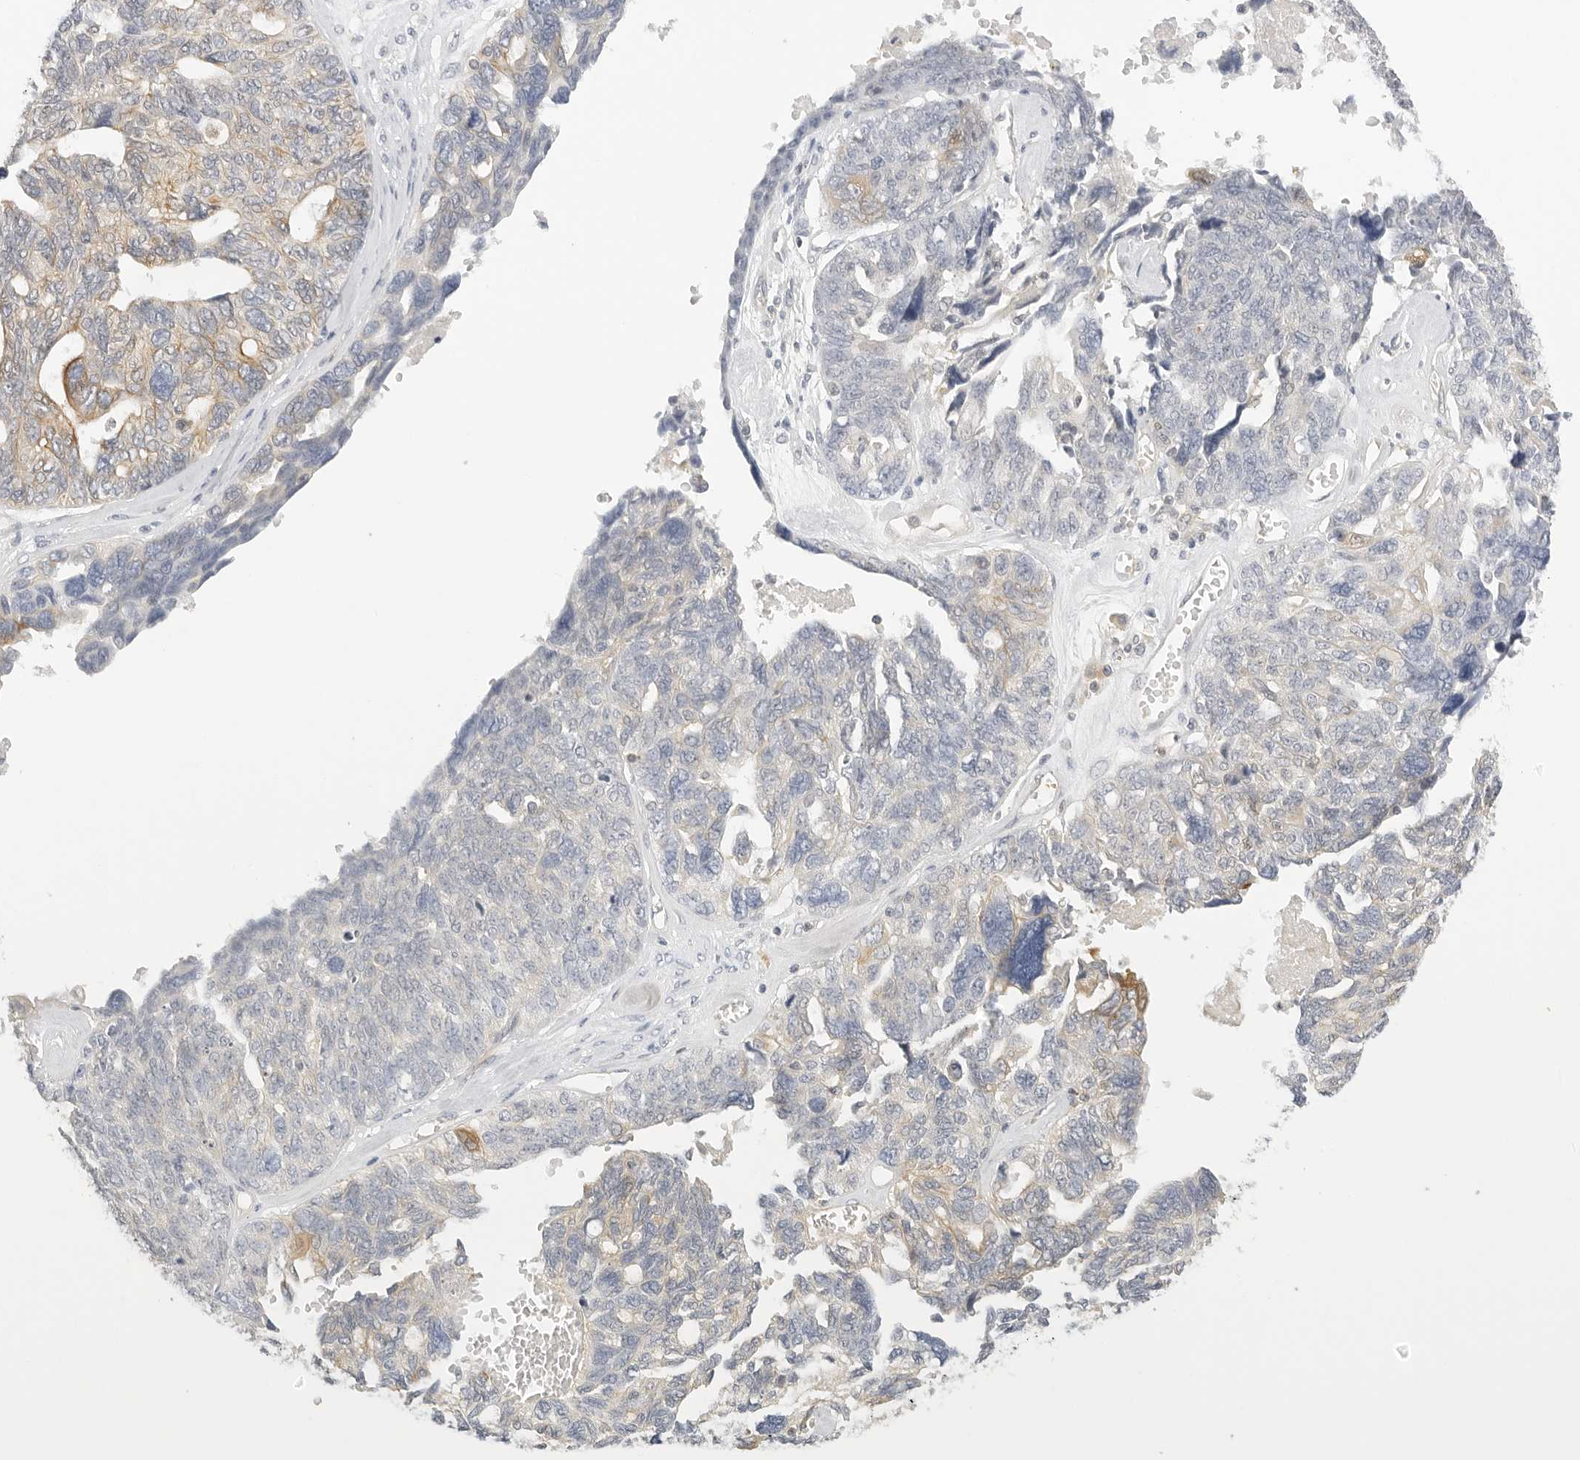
{"staining": {"intensity": "weak", "quantity": "25%-75%", "location": "cytoplasmic/membranous"}, "tissue": "ovarian cancer", "cell_type": "Tumor cells", "image_type": "cancer", "snomed": [{"axis": "morphology", "description": "Cystadenocarcinoma, serous, NOS"}, {"axis": "topography", "description": "Ovary"}], "caption": "Immunohistochemical staining of human ovarian serous cystadenocarcinoma exhibits low levels of weak cytoplasmic/membranous staining in approximately 25%-75% of tumor cells. (DAB IHC with brightfield microscopy, high magnification).", "gene": "OSCP1", "patient": {"sex": "female", "age": 79}}